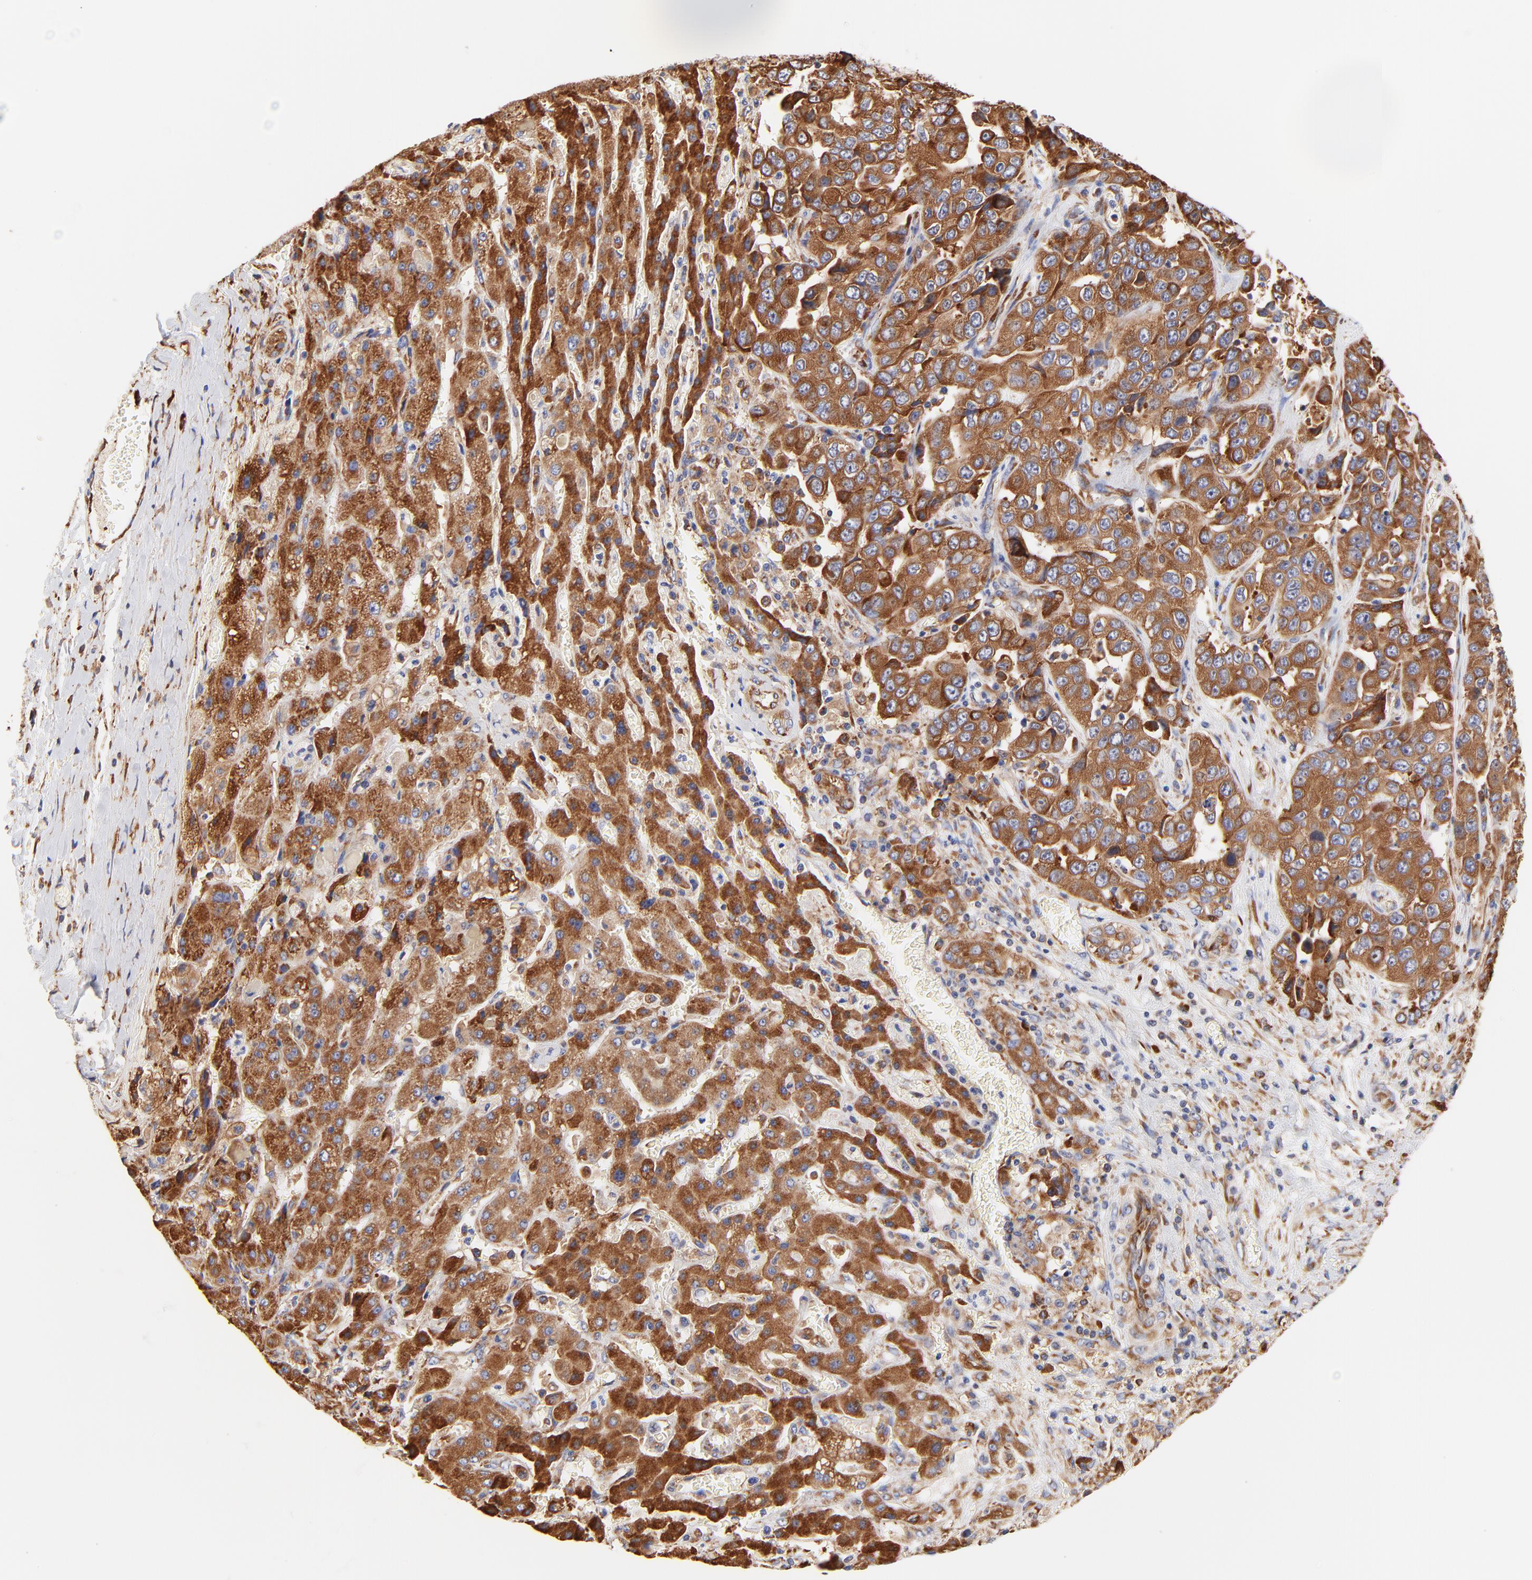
{"staining": {"intensity": "strong", "quantity": ">75%", "location": "cytoplasmic/membranous"}, "tissue": "liver cancer", "cell_type": "Tumor cells", "image_type": "cancer", "snomed": [{"axis": "morphology", "description": "Cholangiocarcinoma"}, {"axis": "topography", "description": "Liver"}], "caption": "Liver cholangiocarcinoma stained with DAB (3,3'-diaminobenzidine) immunohistochemistry shows high levels of strong cytoplasmic/membranous positivity in approximately >75% of tumor cells.", "gene": "RPL27", "patient": {"sex": "female", "age": 52}}